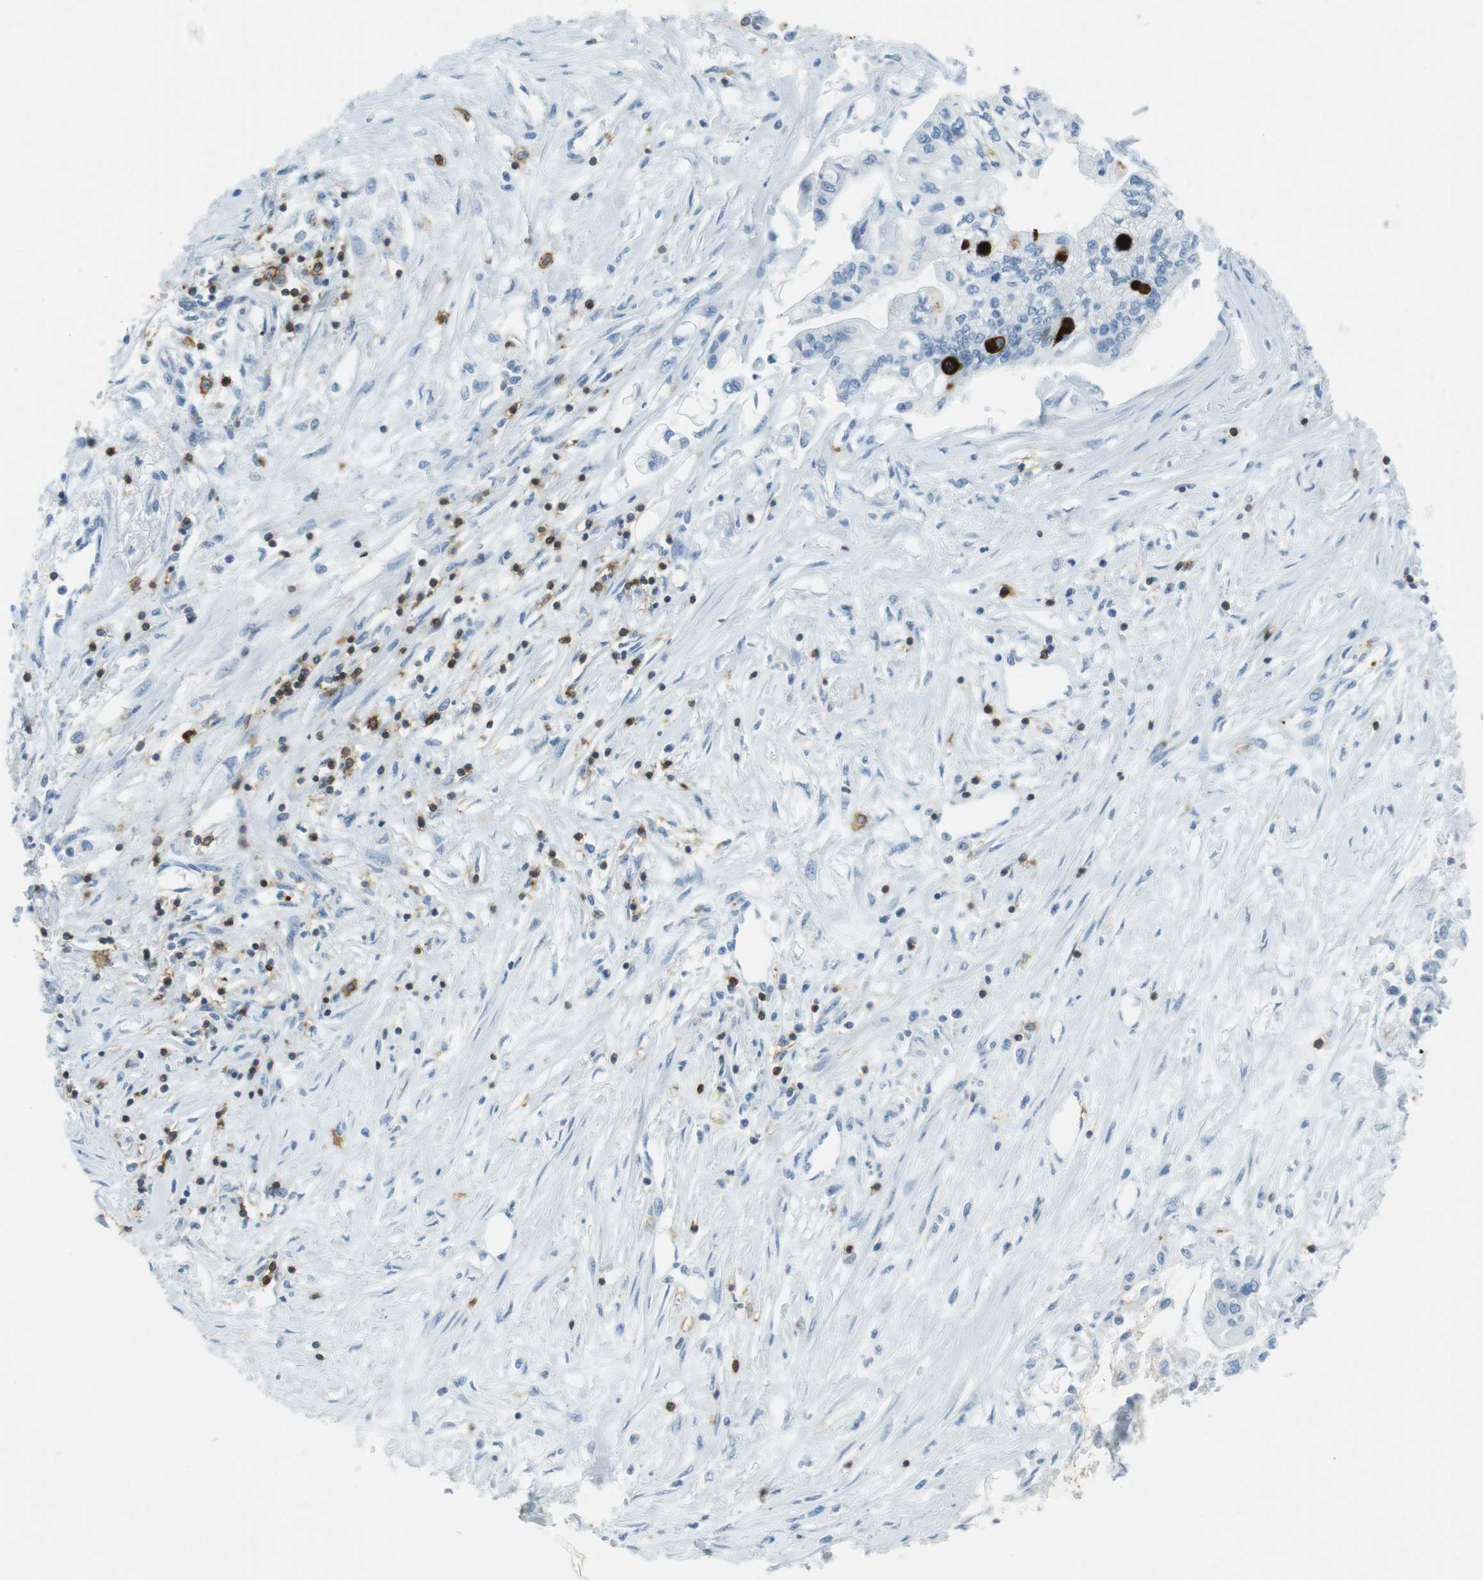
{"staining": {"intensity": "negative", "quantity": "none", "location": "none"}, "tissue": "pancreatic cancer", "cell_type": "Tumor cells", "image_type": "cancer", "snomed": [{"axis": "morphology", "description": "Adenocarcinoma, NOS"}, {"axis": "topography", "description": "Pancreas"}], "caption": "This histopathology image is of pancreatic cancer (adenocarcinoma) stained with IHC to label a protein in brown with the nuclei are counter-stained blue. There is no expression in tumor cells. (DAB (3,3'-diaminobenzidine) immunohistochemistry, high magnification).", "gene": "LAT", "patient": {"sex": "female", "age": 77}}